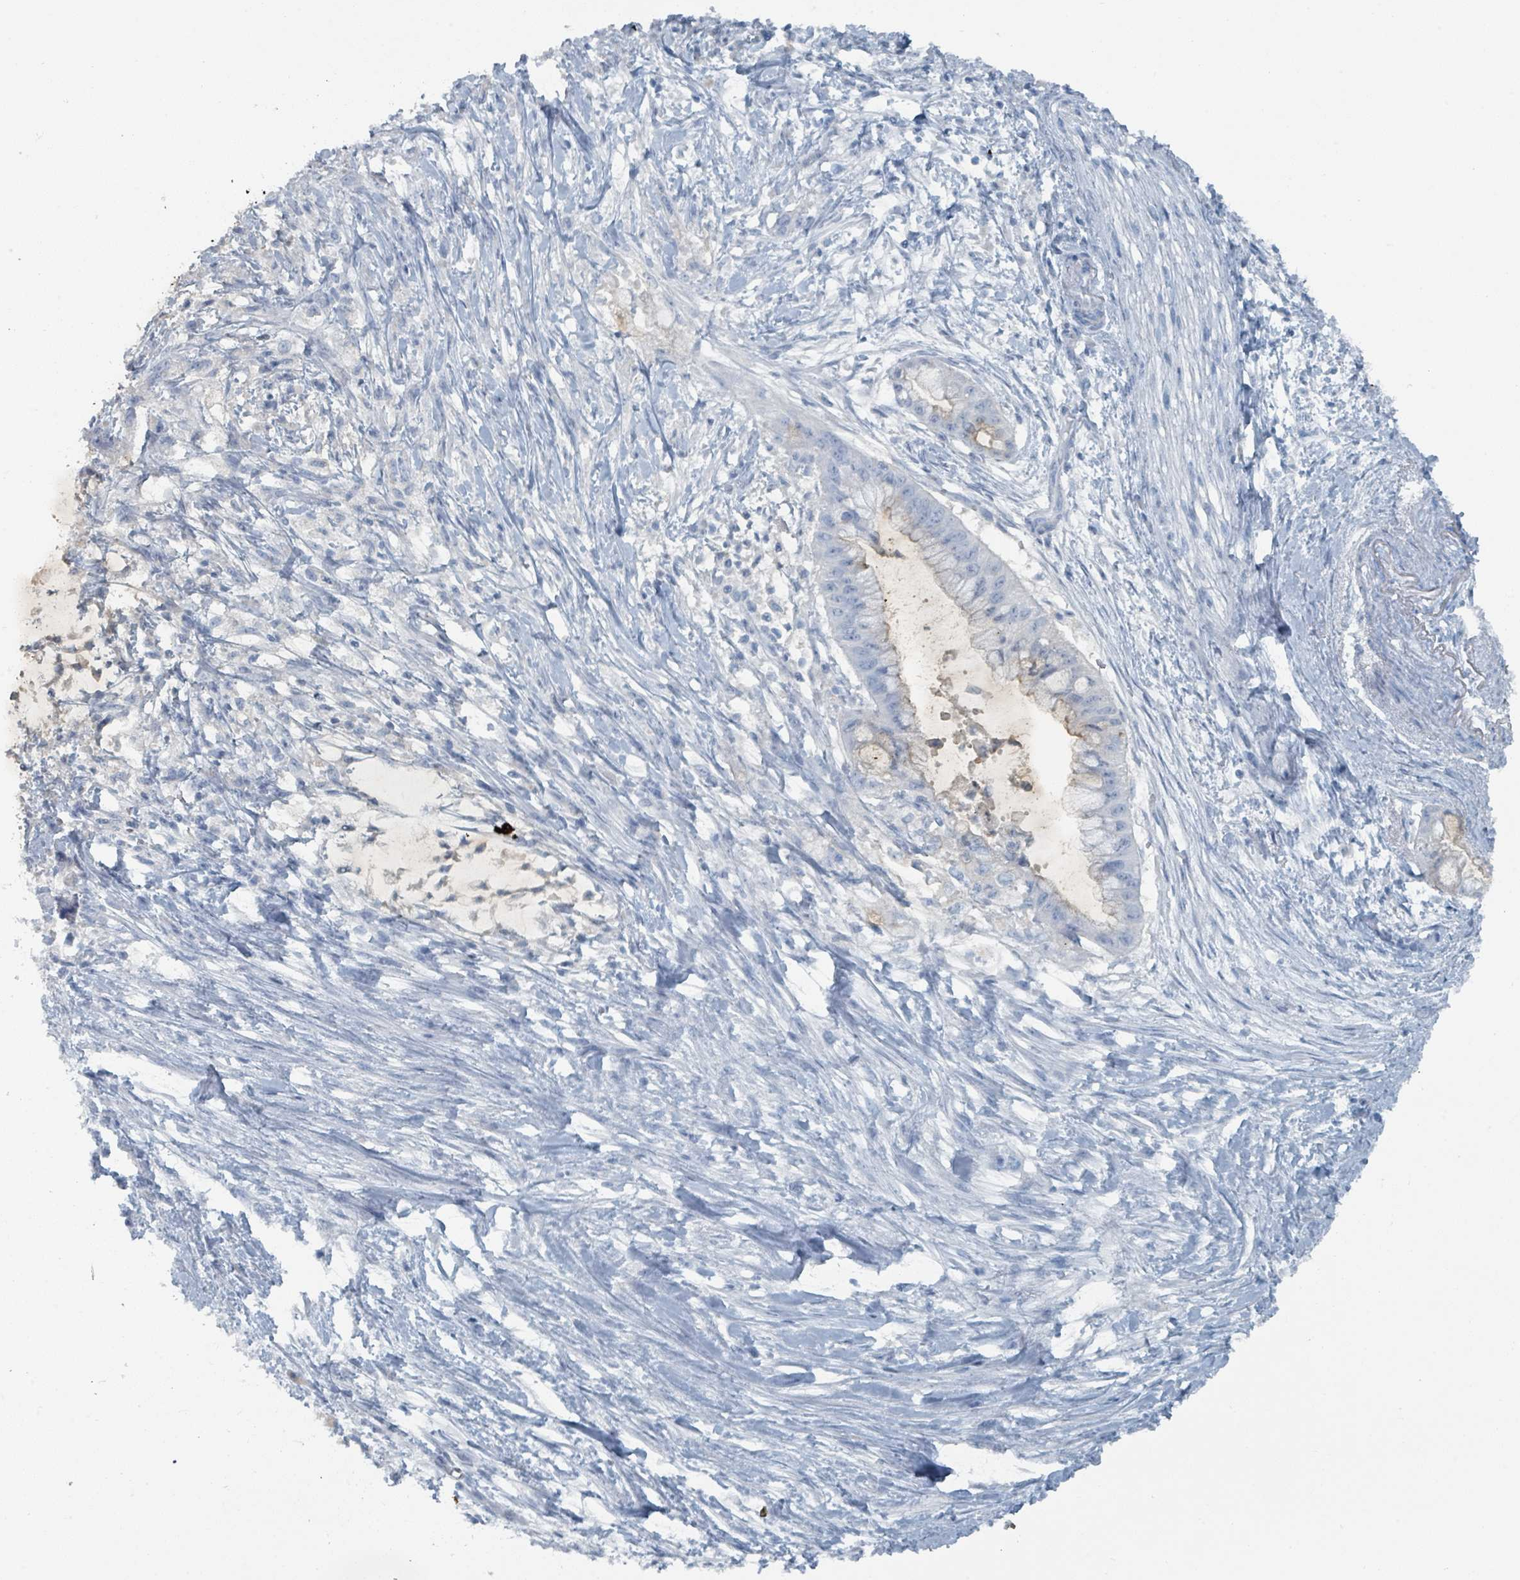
{"staining": {"intensity": "negative", "quantity": "none", "location": "none"}, "tissue": "pancreatic cancer", "cell_type": "Tumor cells", "image_type": "cancer", "snomed": [{"axis": "morphology", "description": "Adenocarcinoma, NOS"}, {"axis": "topography", "description": "Pancreas"}], "caption": "An IHC photomicrograph of pancreatic cancer (adenocarcinoma) is shown. There is no staining in tumor cells of pancreatic cancer (adenocarcinoma).", "gene": "GAMT", "patient": {"sex": "male", "age": 48}}